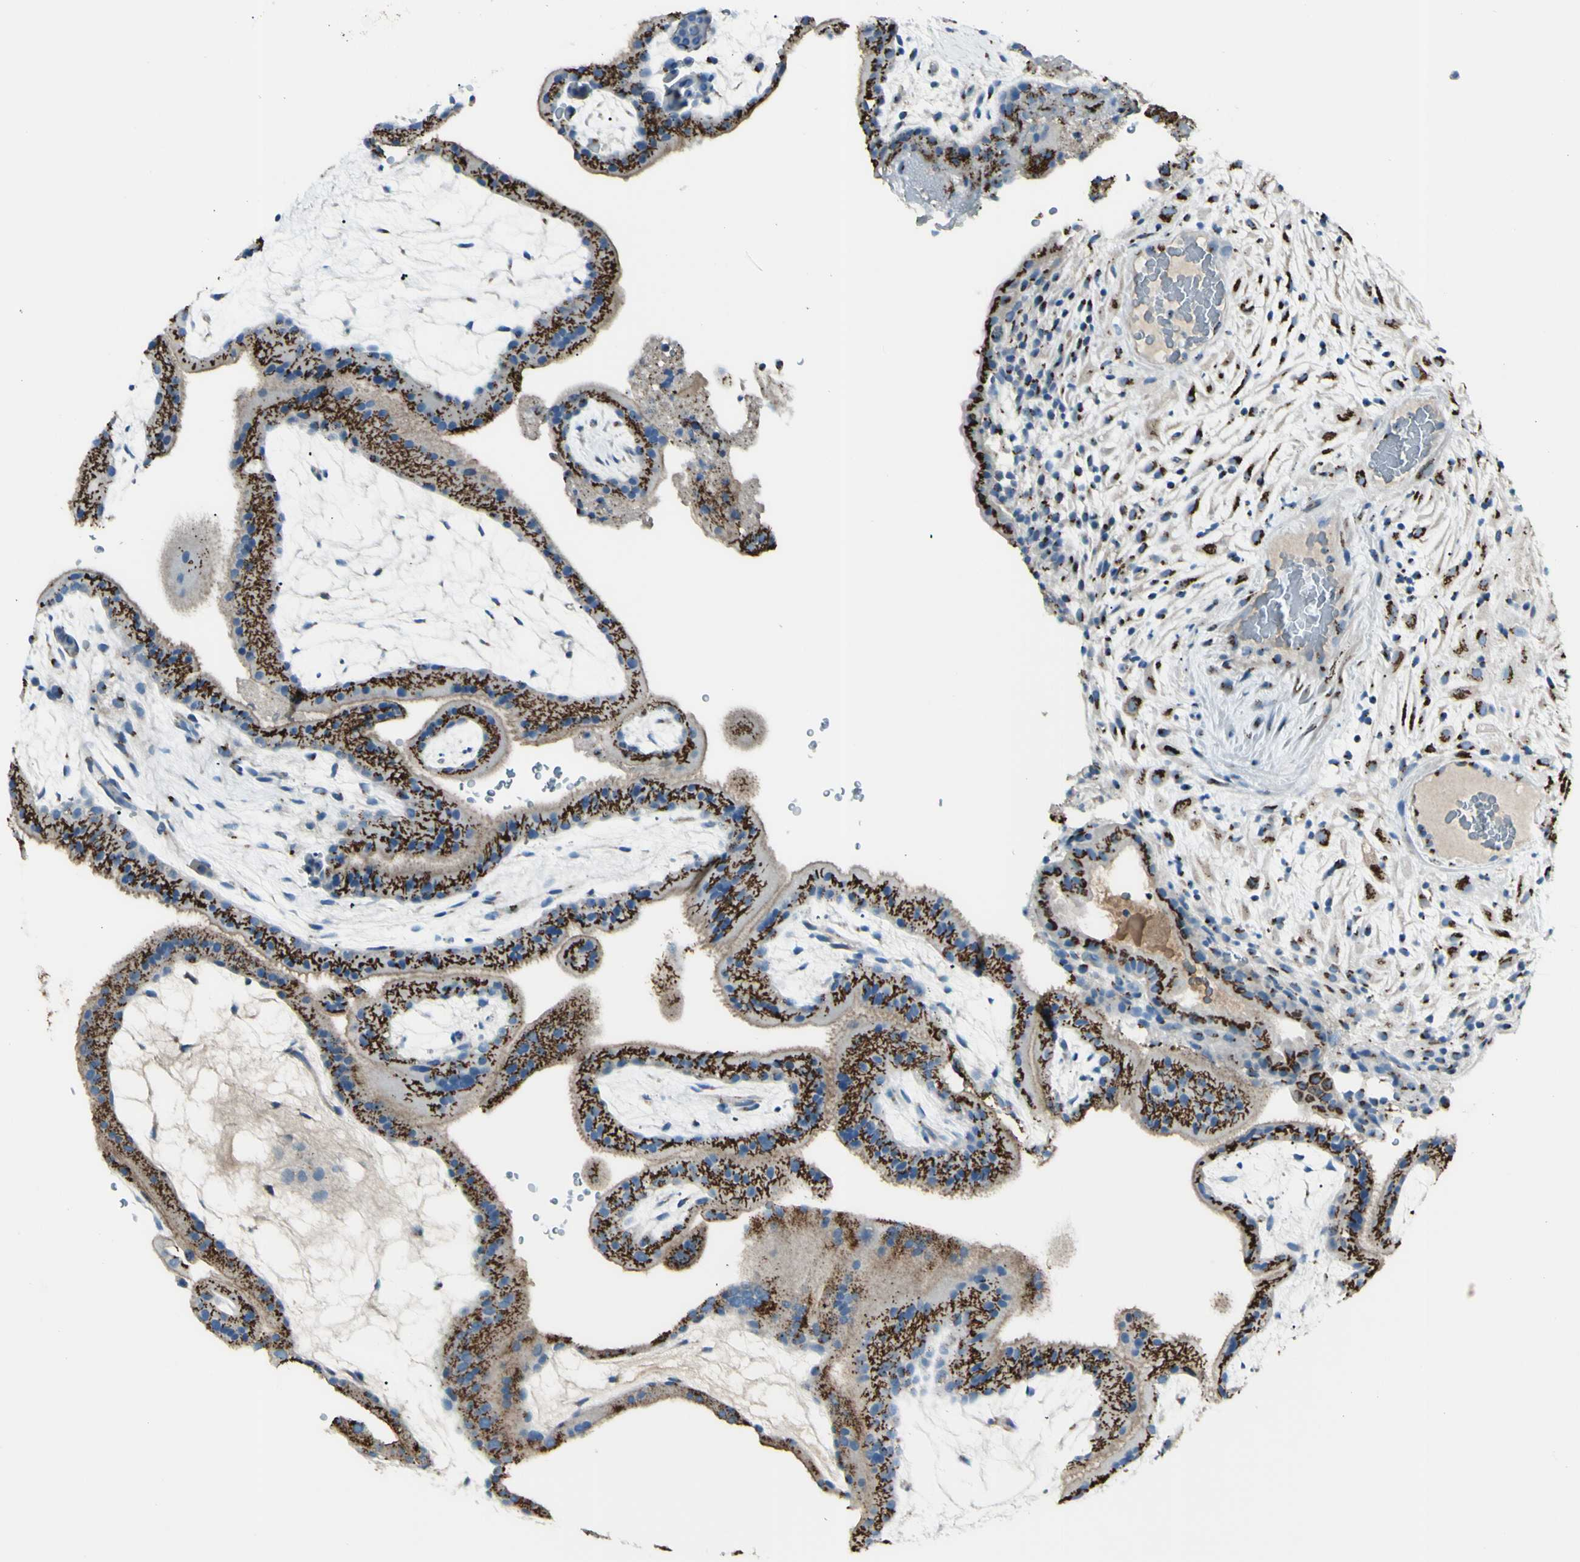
{"staining": {"intensity": "strong", "quantity": ">75%", "location": "cytoplasmic/membranous"}, "tissue": "placenta", "cell_type": "Decidual cells", "image_type": "normal", "snomed": [{"axis": "morphology", "description": "Normal tissue, NOS"}, {"axis": "topography", "description": "Placenta"}], "caption": "Brown immunohistochemical staining in unremarkable human placenta reveals strong cytoplasmic/membranous staining in about >75% of decidual cells. Nuclei are stained in blue.", "gene": "B4GALT1", "patient": {"sex": "female", "age": 19}}